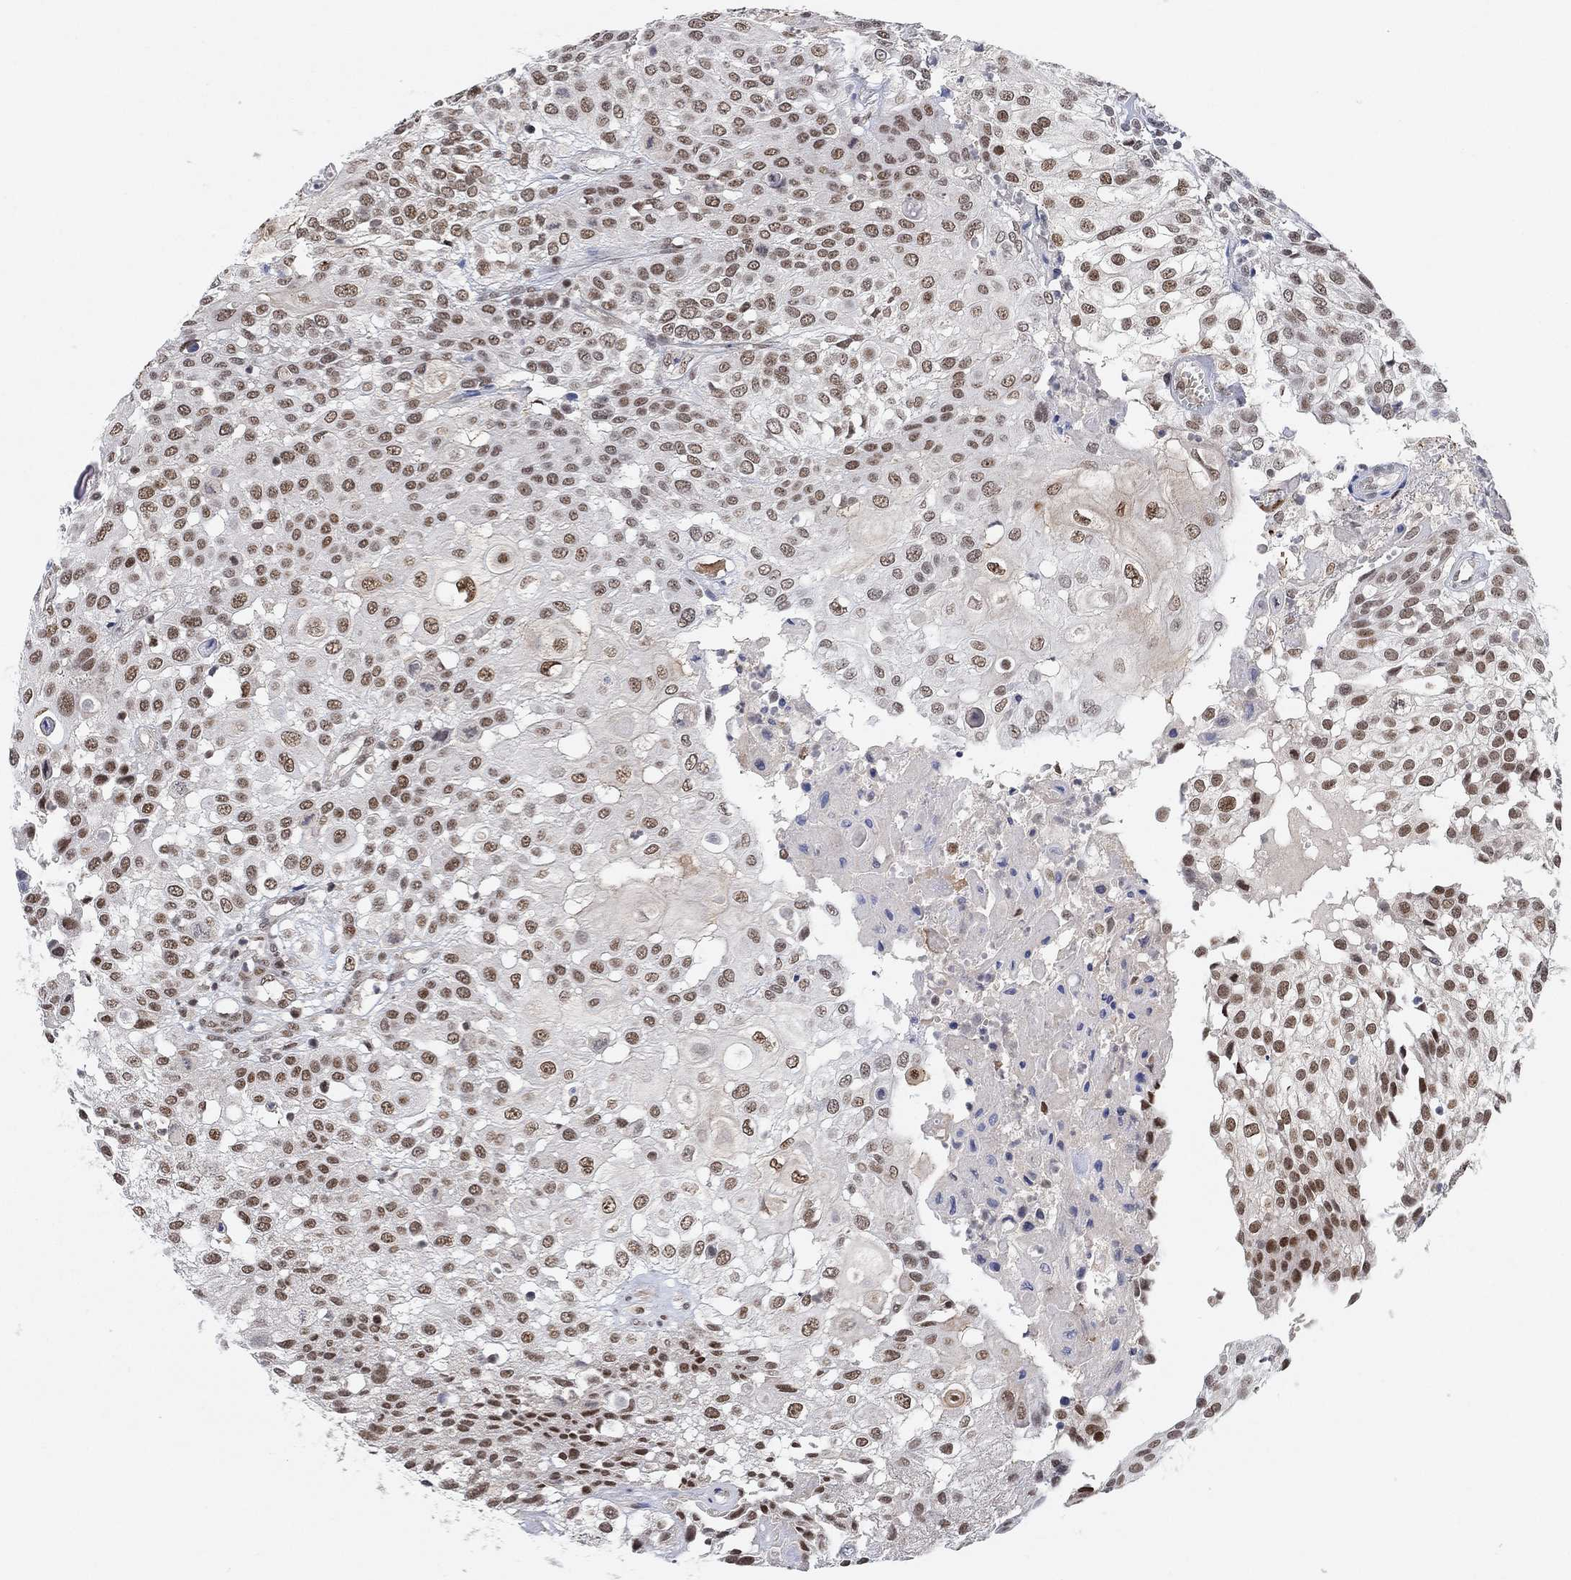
{"staining": {"intensity": "moderate", "quantity": ">75%", "location": "nuclear"}, "tissue": "urothelial cancer", "cell_type": "Tumor cells", "image_type": "cancer", "snomed": [{"axis": "morphology", "description": "Urothelial carcinoma, High grade"}, {"axis": "topography", "description": "Urinary bladder"}], "caption": "This is a photomicrograph of immunohistochemistry staining of urothelial carcinoma (high-grade), which shows moderate expression in the nuclear of tumor cells.", "gene": "THAP8", "patient": {"sex": "female", "age": 79}}